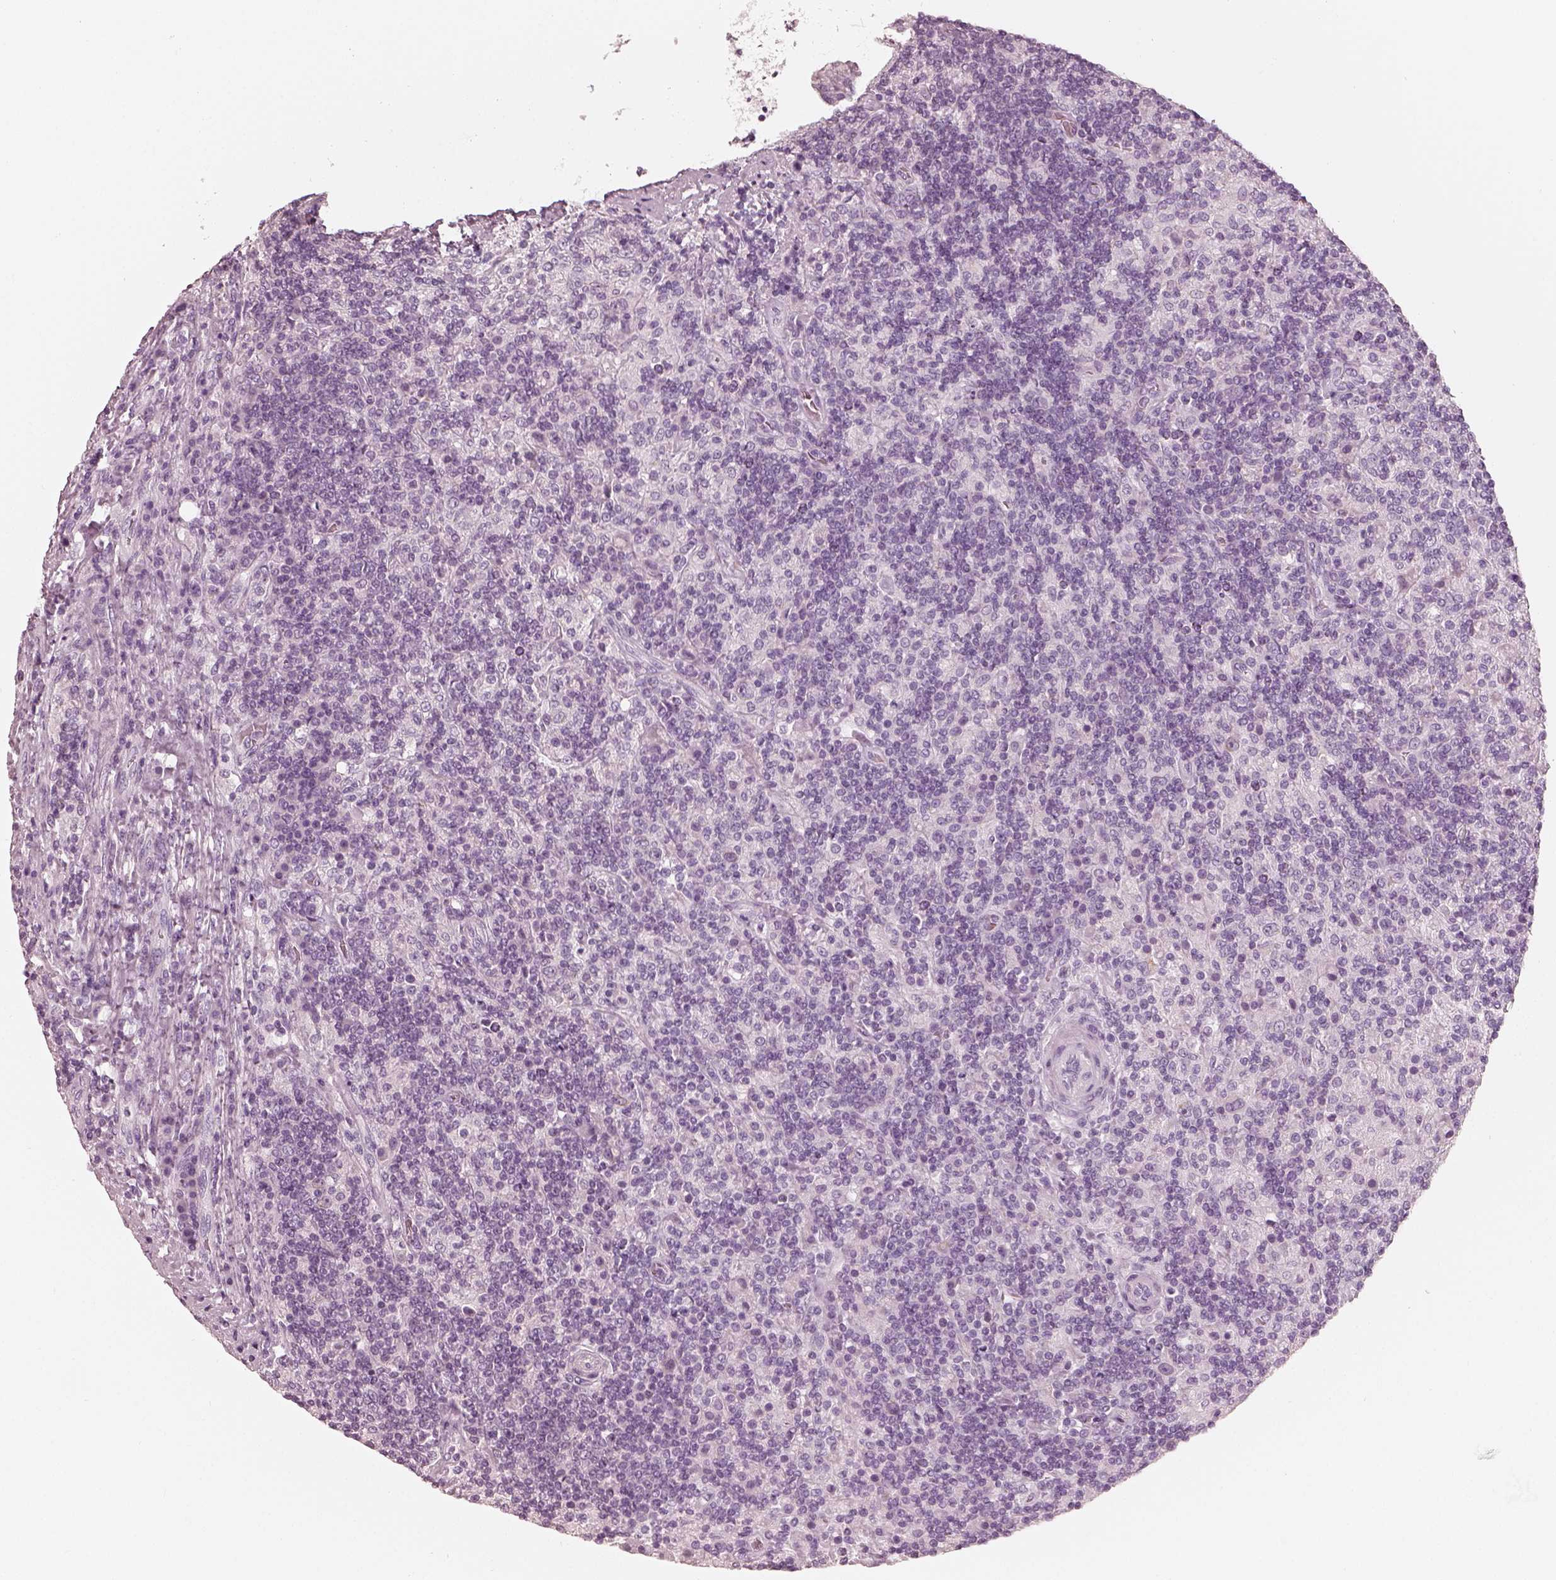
{"staining": {"intensity": "negative", "quantity": "none", "location": "none"}, "tissue": "lymphoma", "cell_type": "Tumor cells", "image_type": "cancer", "snomed": [{"axis": "morphology", "description": "Hodgkin's disease, NOS"}, {"axis": "topography", "description": "Lymph node"}], "caption": "This is an immunohistochemistry image of lymphoma. There is no positivity in tumor cells.", "gene": "R3HDML", "patient": {"sex": "male", "age": 70}}